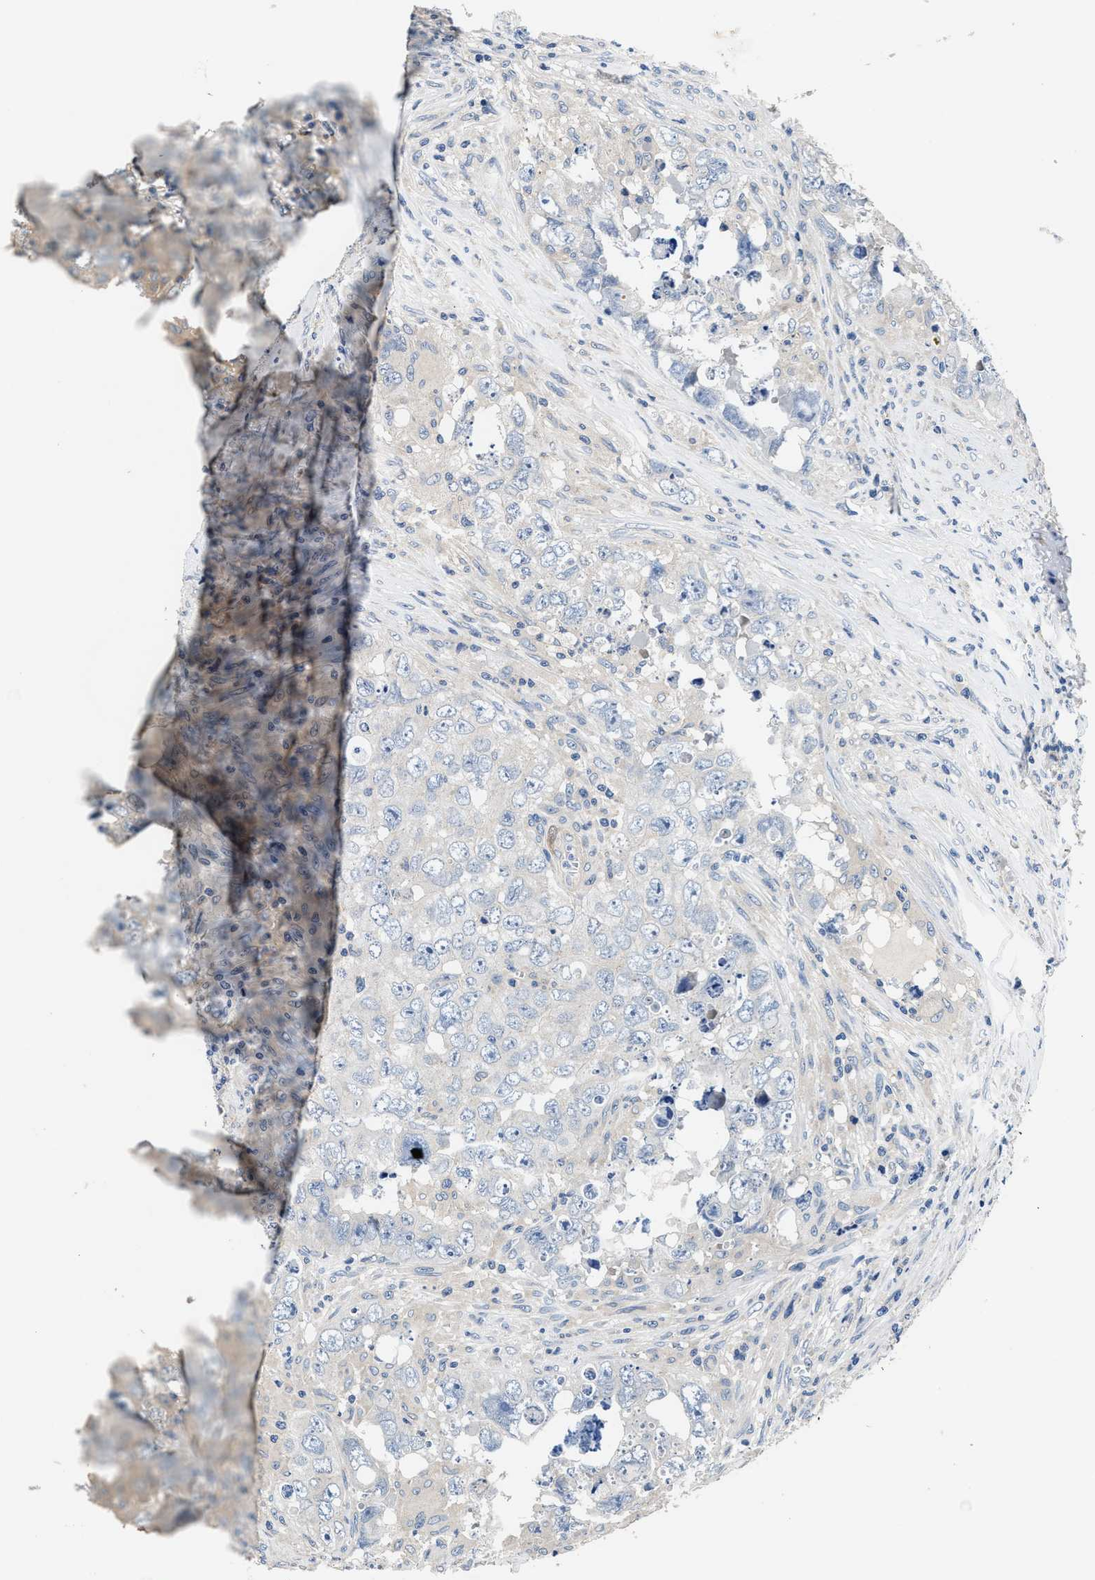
{"staining": {"intensity": "negative", "quantity": "none", "location": "none"}, "tissue": "testis cancer", "cell_type": "Tumor cells", "image_type": "cancer", "snomed": [{"axis": "morphology", "description": "Seminoma, NOS"}, {"axis": "morphology", "description": "Carcinoma, Embryonal, NOS"}, {"axis": "topography", "description": "Testis"}], "caption": "A micrograph of seminoma (testis) stained for a protein reveals no brown staining in tumor cells. (Brightfield microscopy of DAB (3,3'-diaminobenzidine) IHC at high magnification).", "gene": "ANKIB1", "patient": {"sex": "male", "age": 43}}